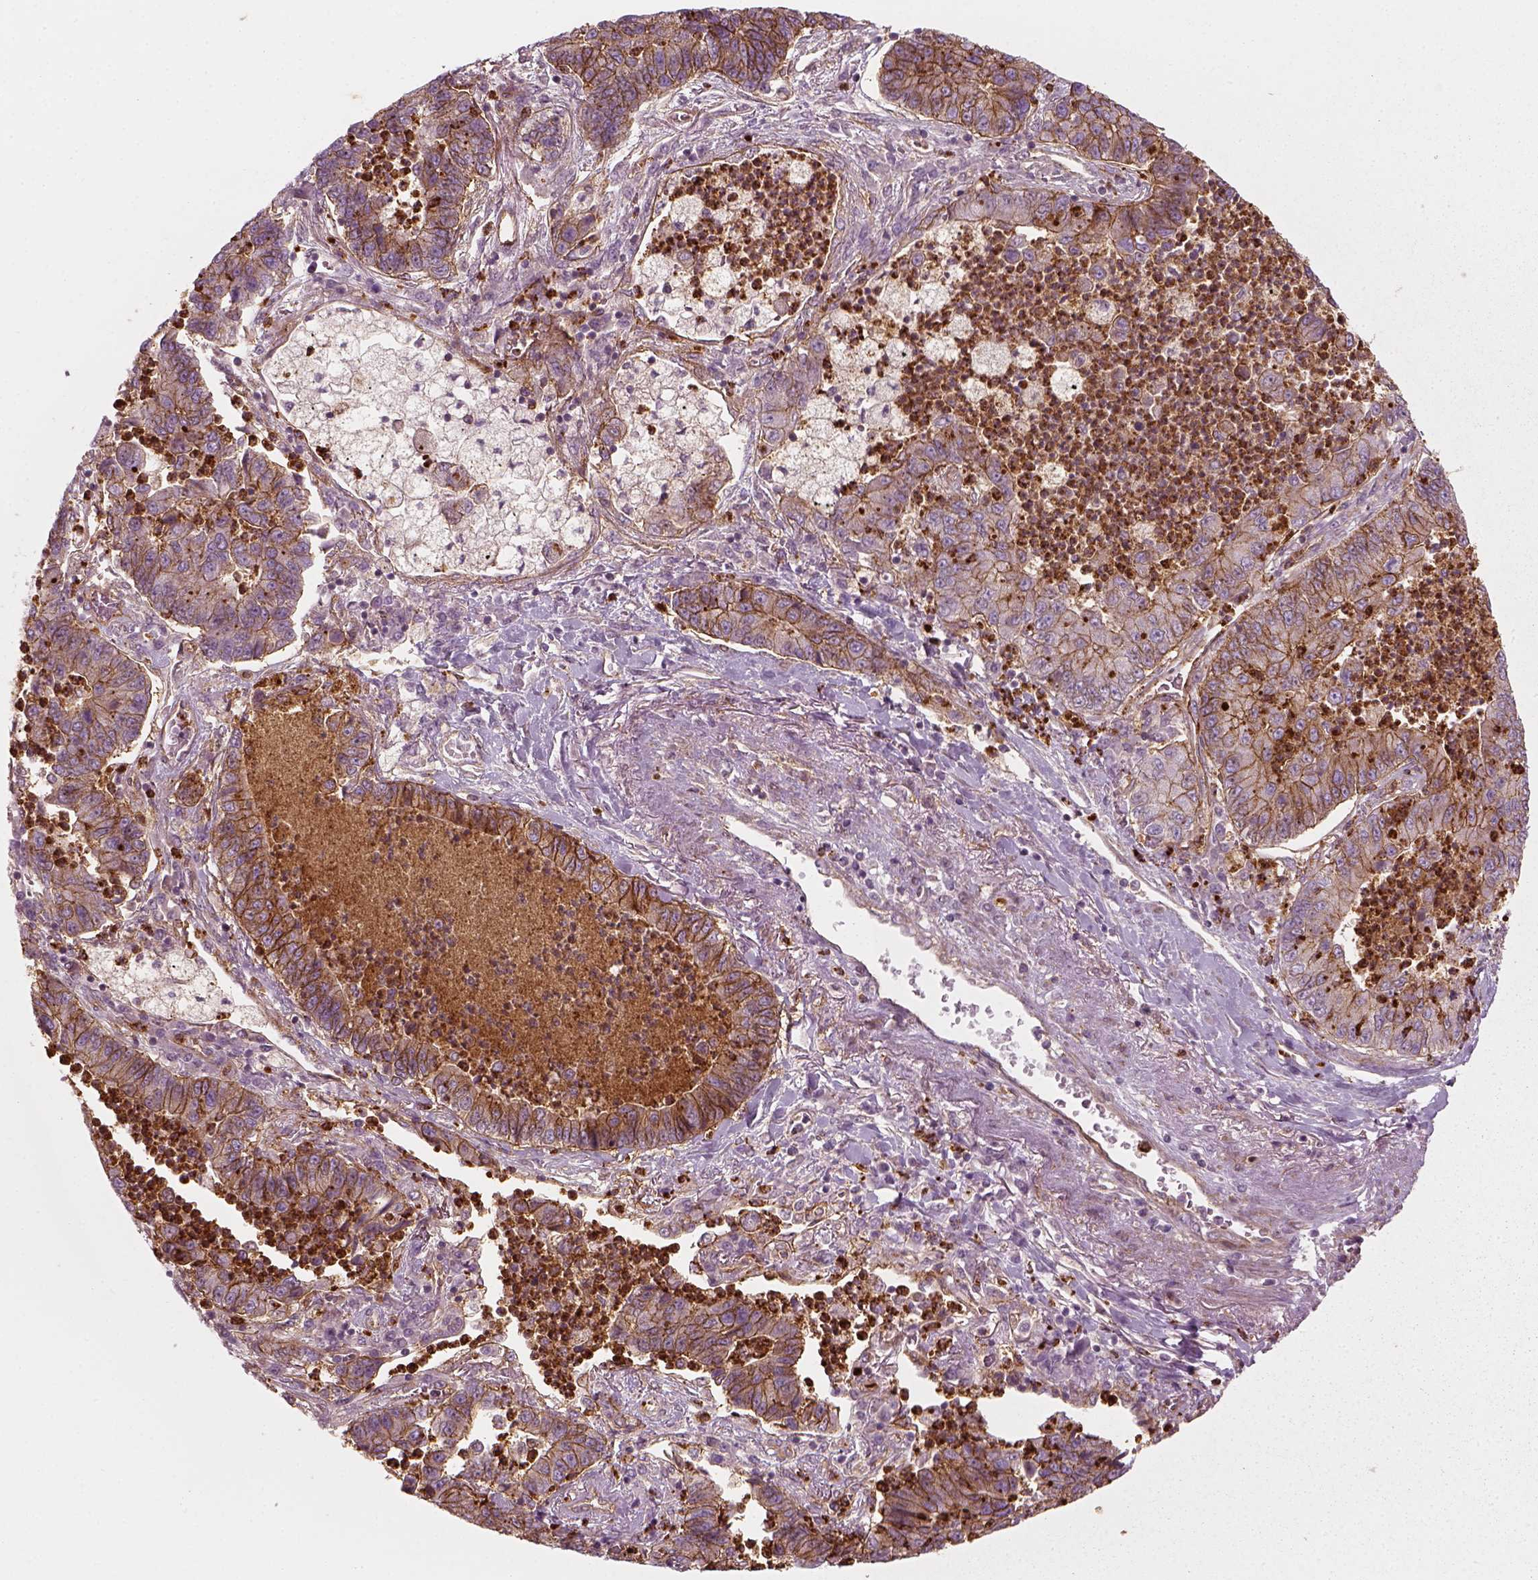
{"staining": {"intensity": "moderate", "quantity": ">75%", "location": "cytoplasmic/membranous"}, "tissue": "lung cancer", "cell_type": "Tumor cells", "image_type": "cancer", "snomed": [{"axis": "morphology", "description": "Adenocarcinoma, NOS"}, {"axis": "topography", "description": "Lung"}], "caption": "The immunohistochemical stain shows moderate cytoplasmic/membranous staining in tumor cells of lung adenocarcinoma tissue.", "gene": "NPTN", "patient": {"sex": "female", "age": 57}}